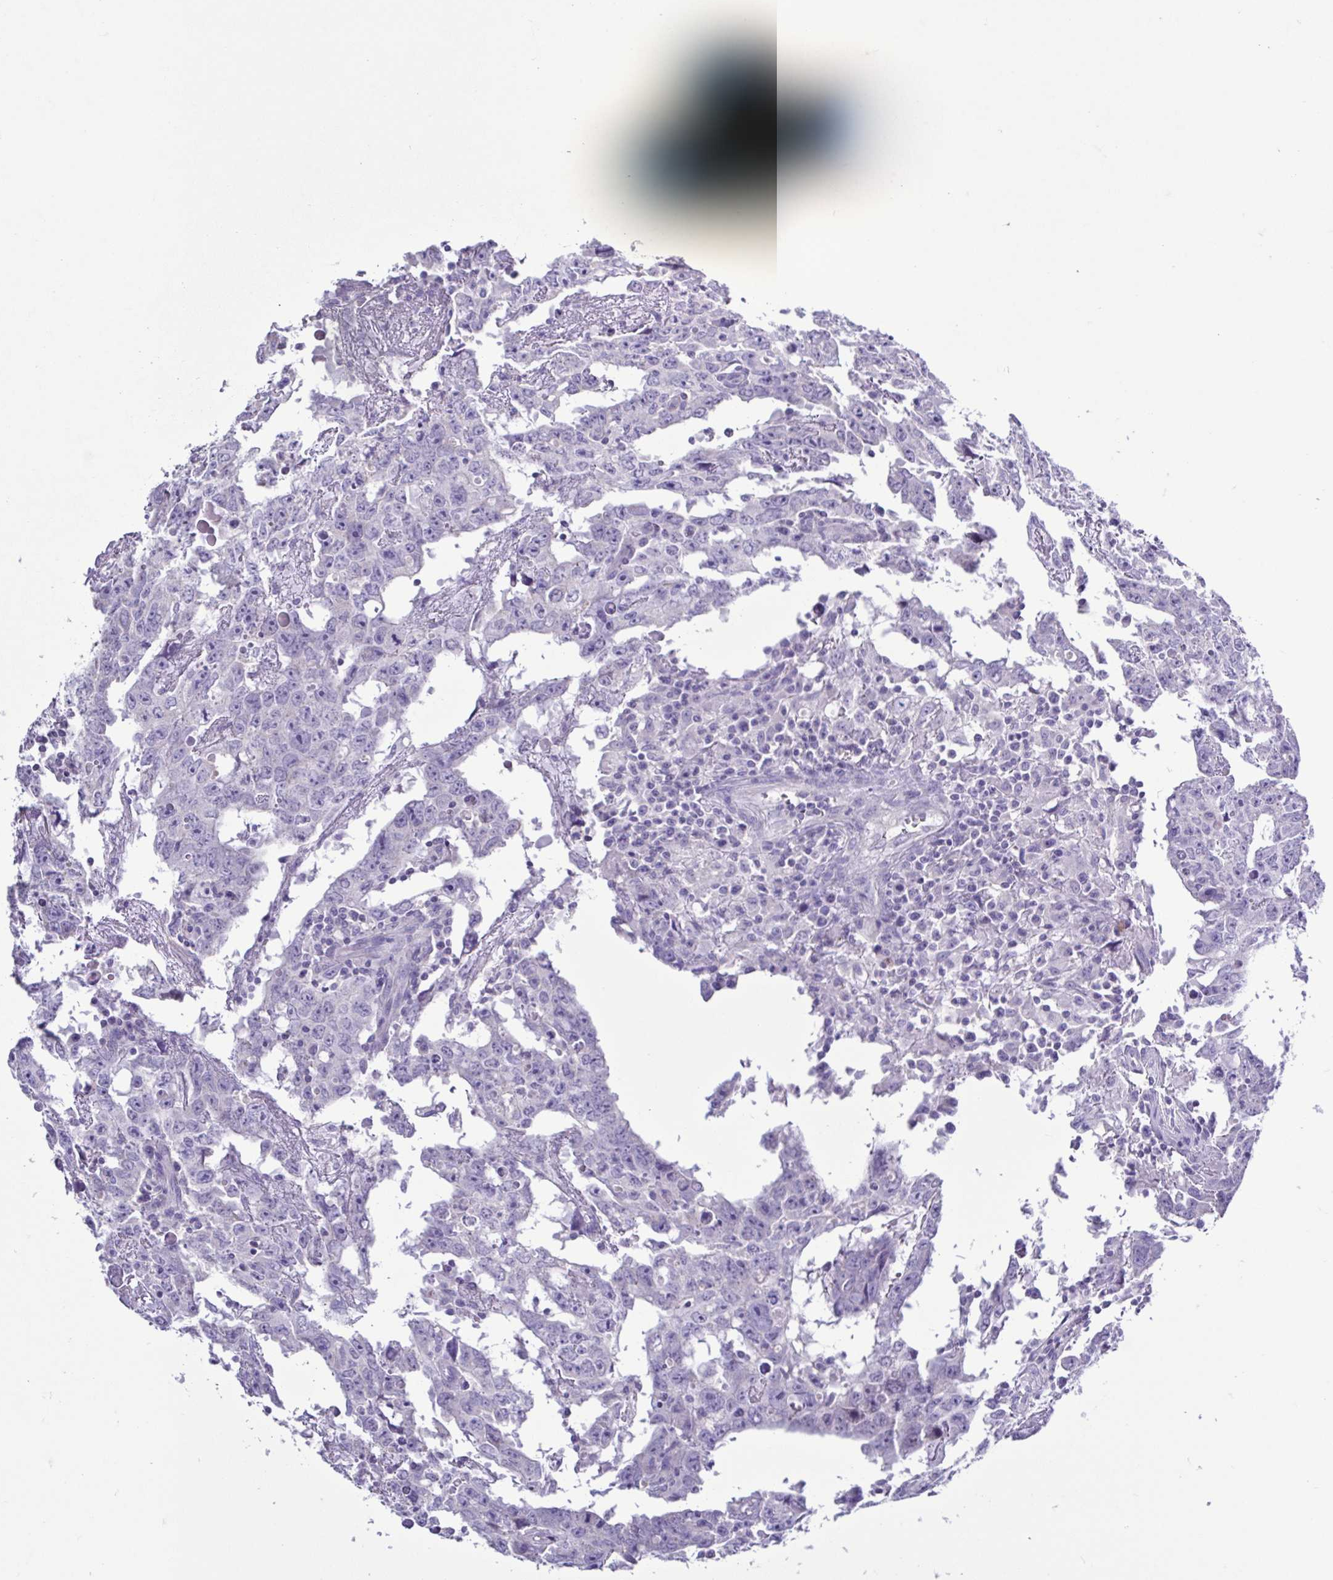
{"staining": {"intensity": "negative", "quantity": "none", "location": "none"}, "tissue": "testis cancer", "cell_type": "Tumor cells", "image_type": "cancer", "snomed": [{"axis": "morphology", "description": "Carcinoma, Embryonal, NOS"}, {"axis": "topography", "description": "Testis"}], "caption": "The histopathology image shows no staining of tumor cells in testis cancer.", "gene": "PLA2G4E", "patient": {"sex": "male", "age": 22}}